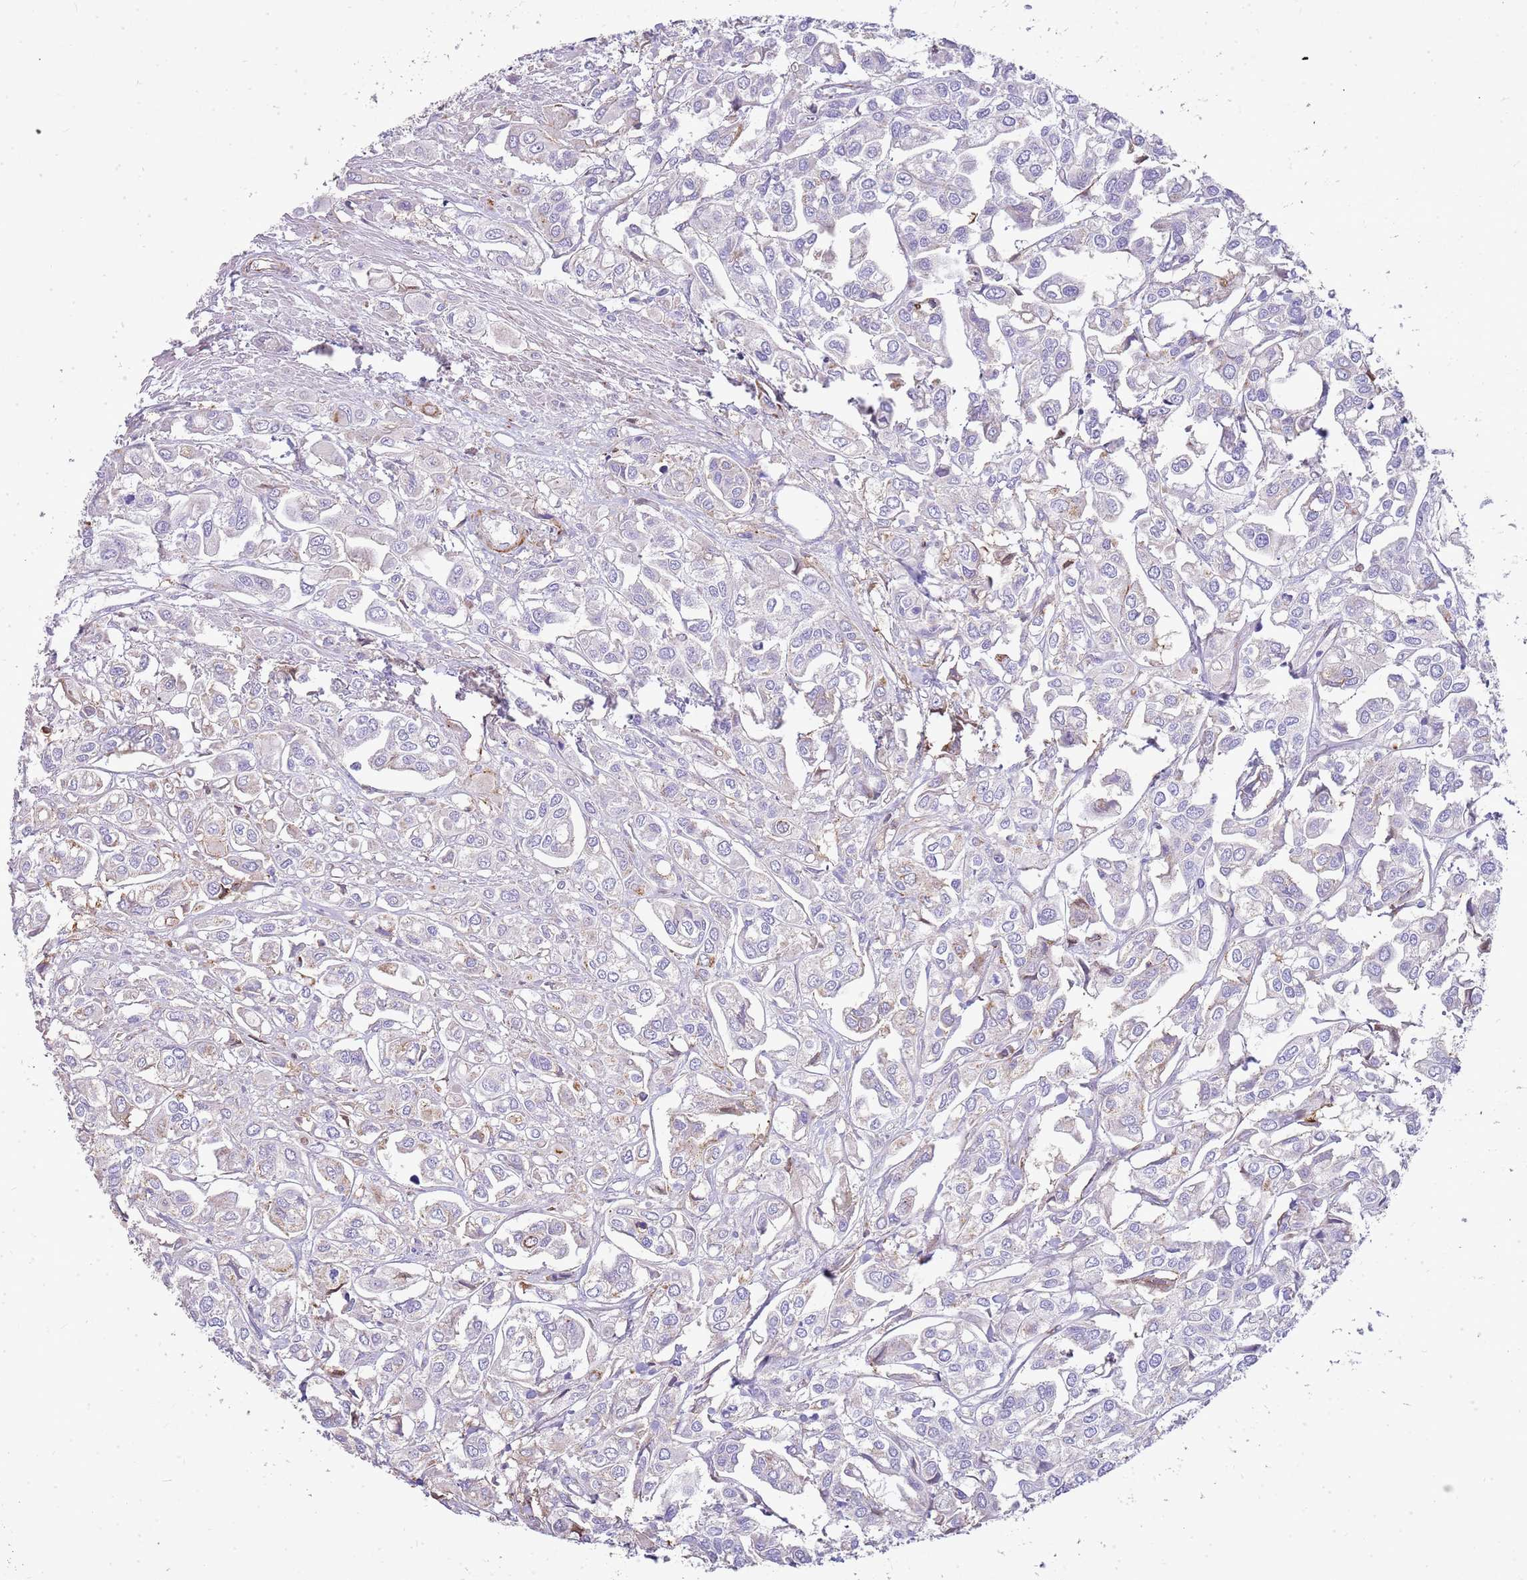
{"staining": {"intensity": "negative", "quantity": "none", "location": "none"}, "tissue": "urothelial cancer", "cell_type": "Tumor cells", "image_type": "cancer", "snomed": [{"axis": "morphology", "description": "Urothelial carcinoma, High grade"}, {"axis": "topography", "description": "Urinary bladder"}], "caption": "This is an immunohistochemistry image of urothelial carcinoma (high-grade). There is no positivity in tumor cells.", "gene": "ZDHHC1", "patient": {"sex": "male", "age": 67}}